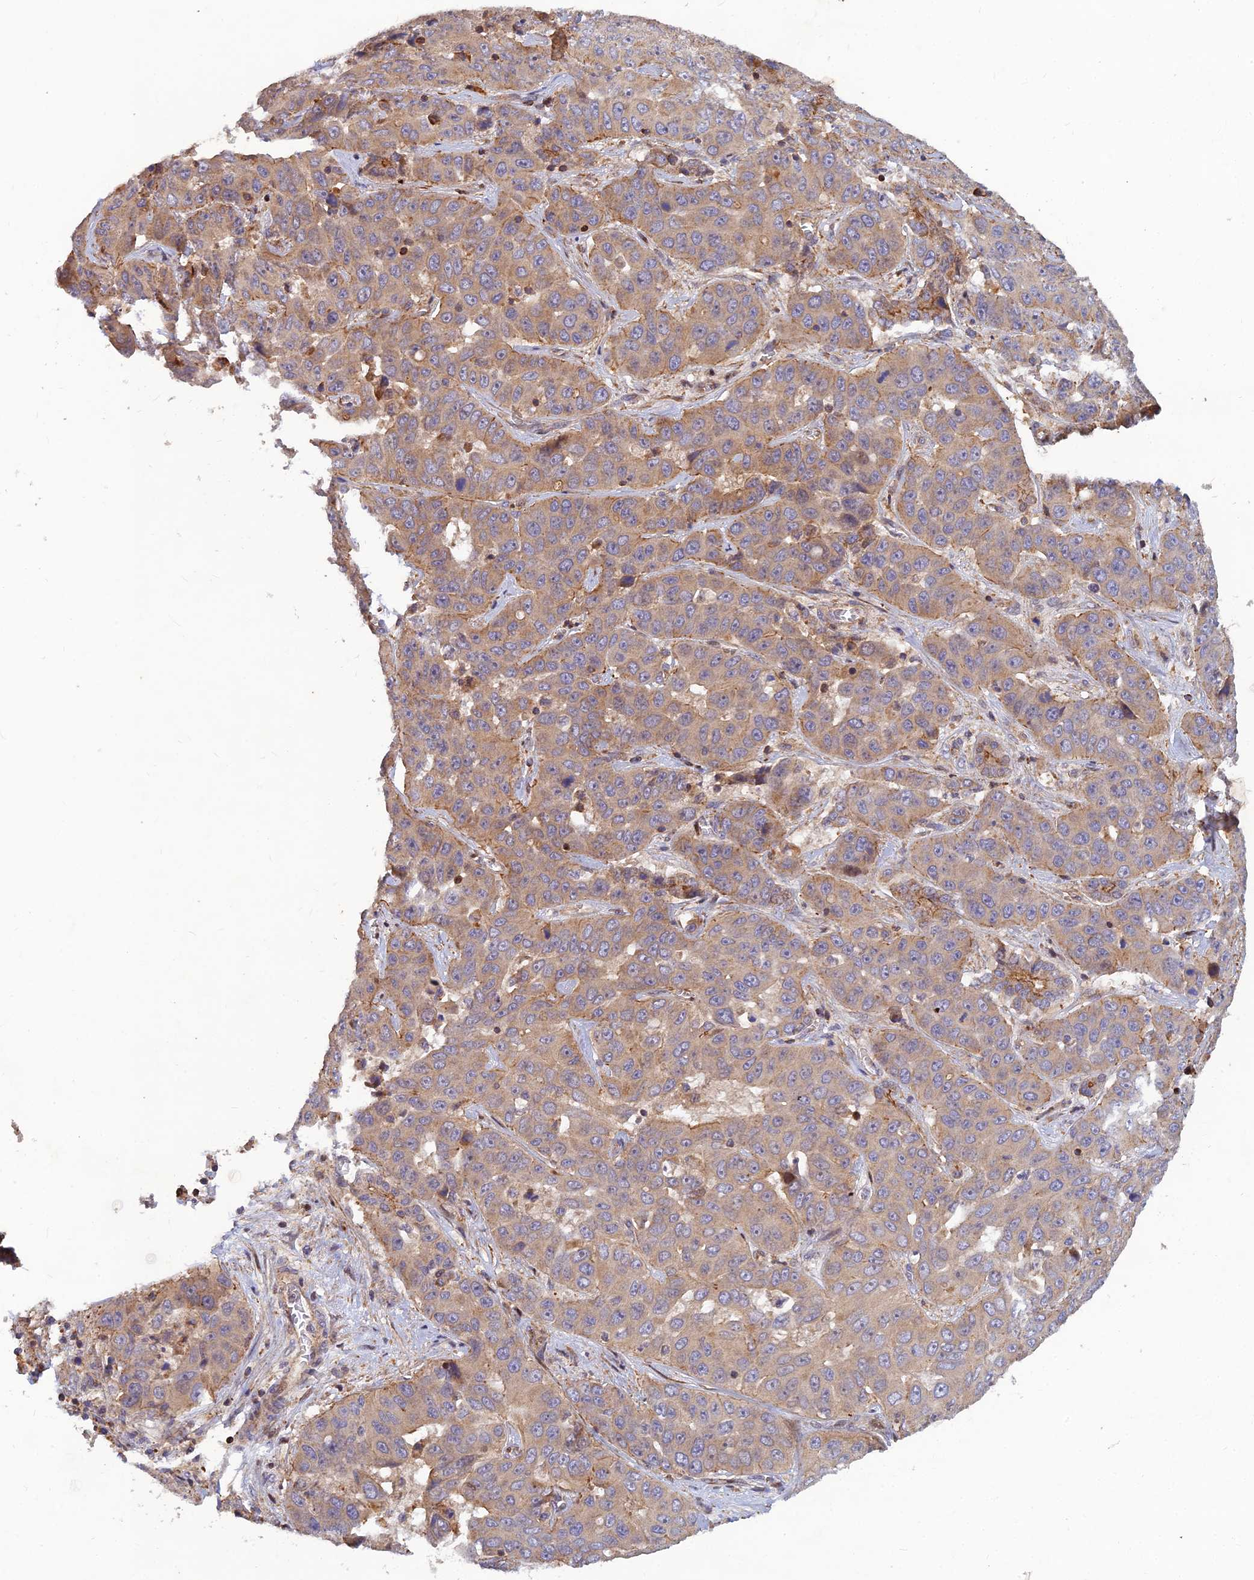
{"staining": {"intensity": "weak", "quantity": "25%-75%", "location": "cytoplasmic/membranous"}, "tissue": "liver cancer", "cell_type": "Tumor cells", "image_type": "cancer", "snomed": [{"axis": "morphology", "description": "Cholangiocarcinoma"}, {"axis": "topography", "description": "Liver"}], "caption": "Brown immunohistochemical staining in liver cholangiocarcinoma exhibits weak cytoplasmic/membranous staining in about 25%-75% of tumor cells.", "gene": "RELCH", "patient": {"sex": "female", "age": 52}}